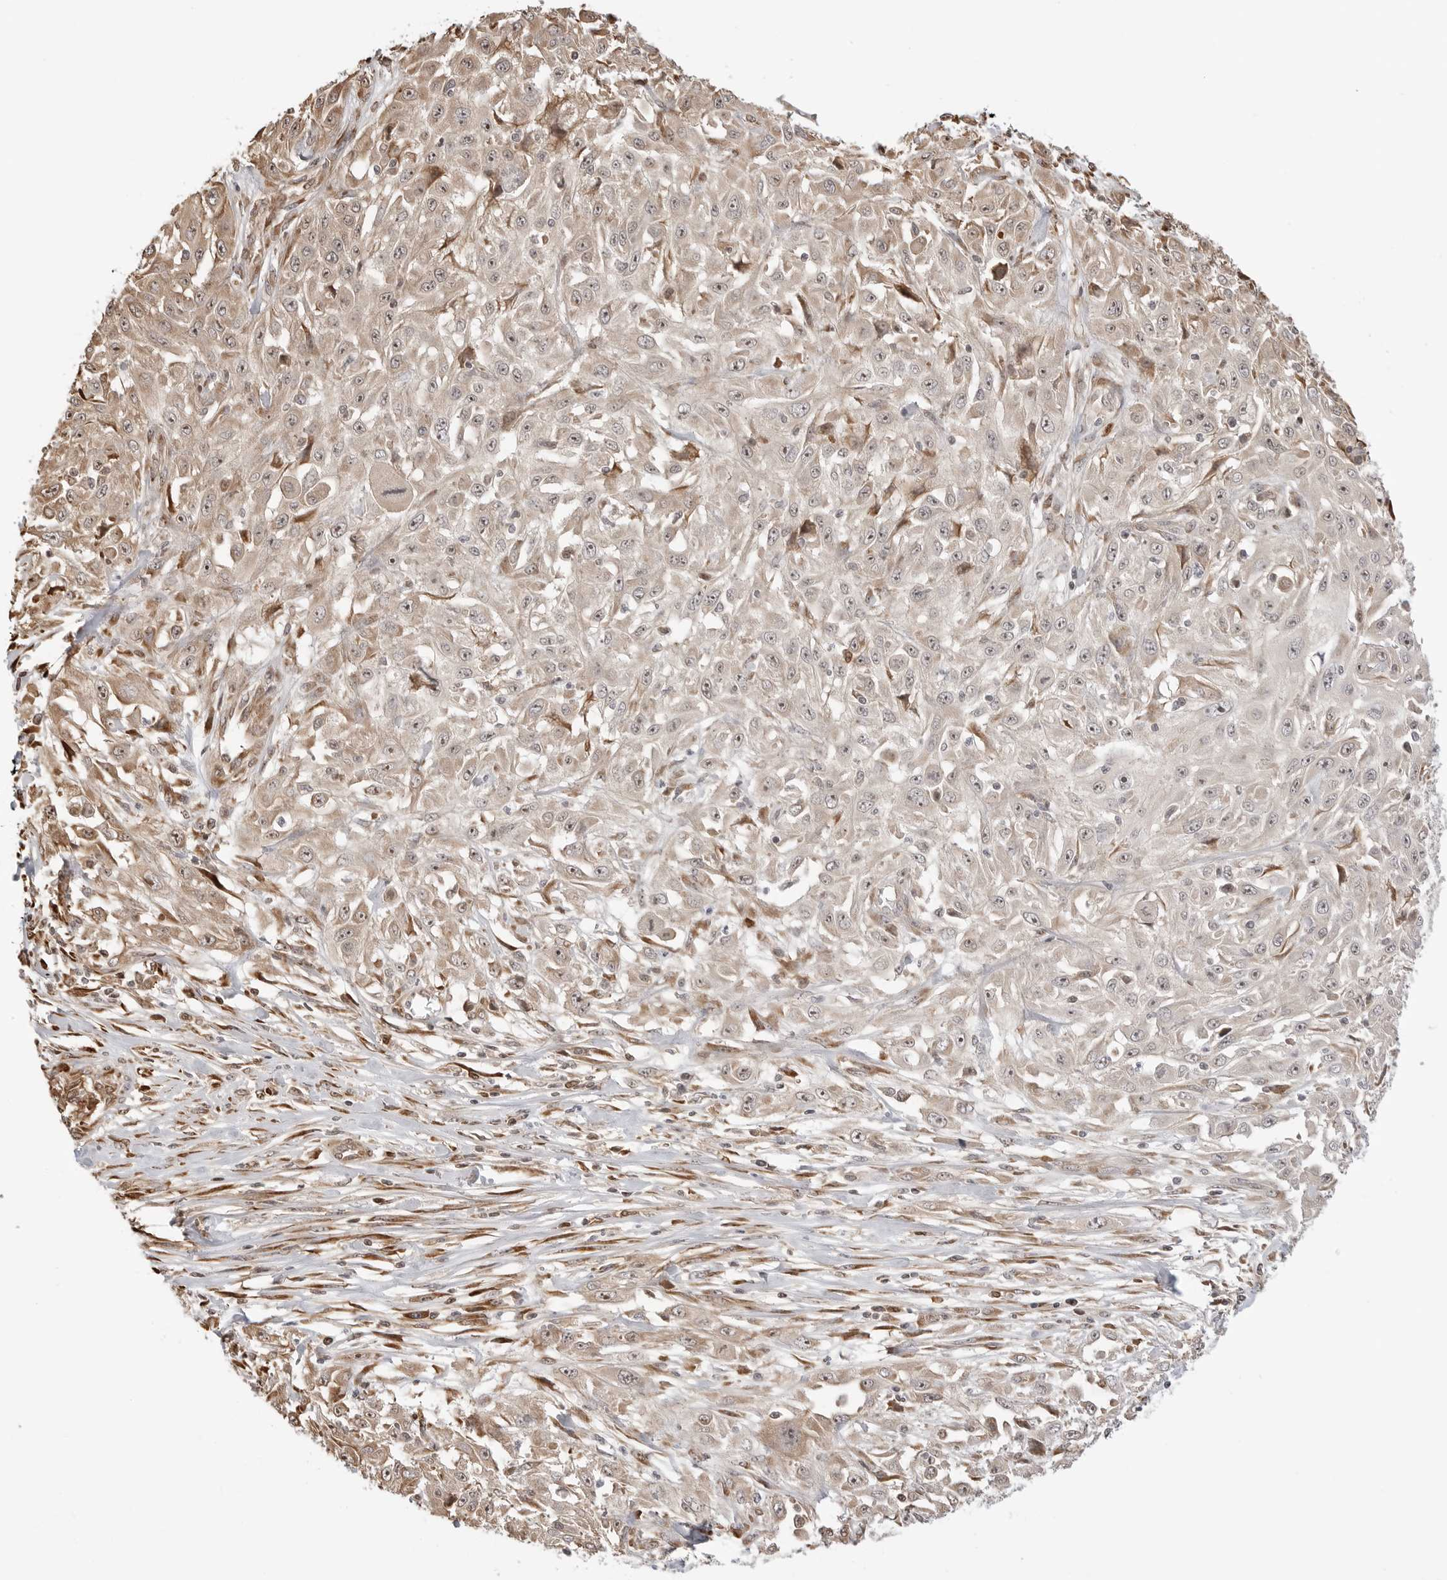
{"staining": {"intensity": "weak", "quantity": ">75%", "location": "cytoplasmic/membranous,nuclear"}, "tissue": "skin cancer", "cell_type": "Tumor cells", "image_type": "cancer", "snomed": [{"axis": "morphology", "description": "Squamous cell carcinoma, NOS"}, {"axis": "morphology", "description": "Squamous cell carcinoma, metastatic, NOS"}, {"axis": "topography", "description": "Skin"}, {"axis": "topography", "description": "Lymph node"}], "caption": "Skin cancer (metastatic squamous cell carcinoma) stained for a protein (brown) reveals weak cytoplasmic/membranous and nuclear positive staining in approximately >75% of tumor cells.", "gene": "FKBP14", "patient": {"sex": "male", "age": 75}}